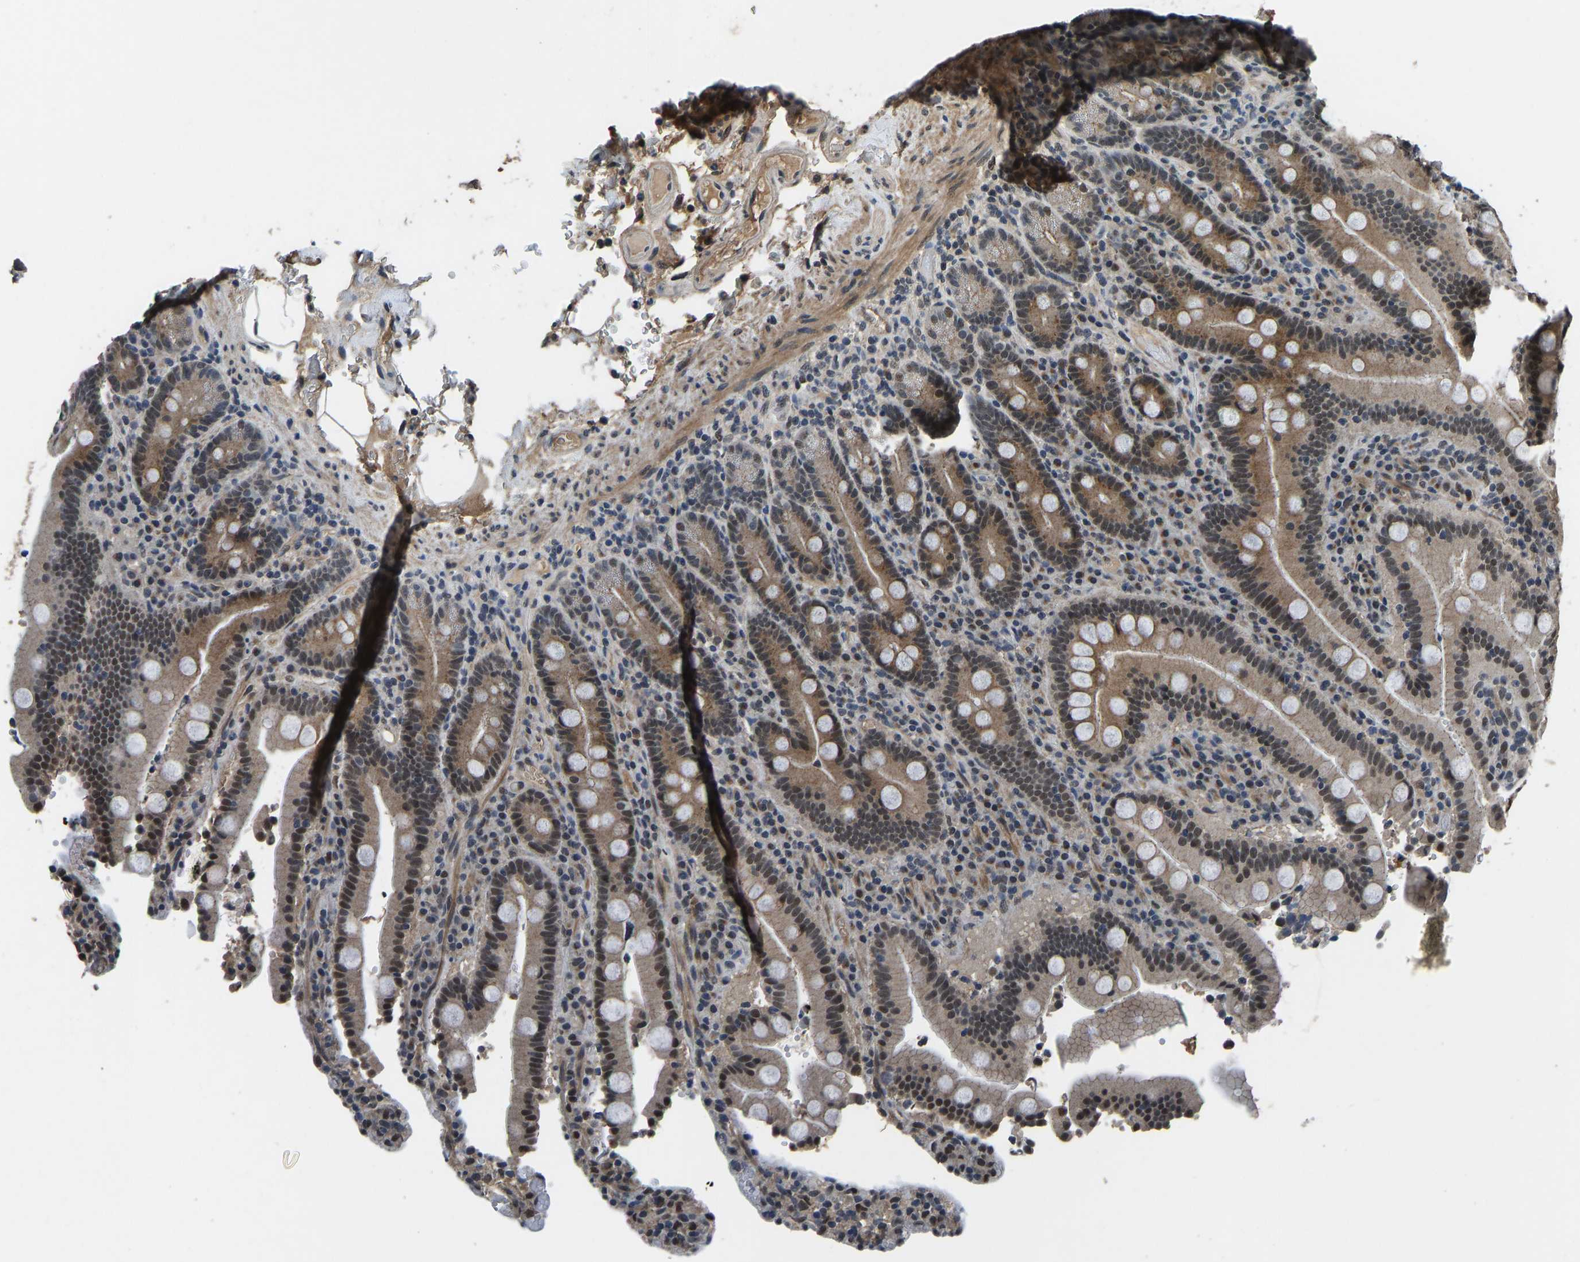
{"staining": {"intensity": "moderate", "quantity": "25%-75%", "location": "cytoplasmic/membranous,nuclear"}, "tissue": "duodenum", "cell_type": "Glandular cells", "image_type": "normal", "snomed": [{"axis": "morphology", "description": "Normal tissue, NOS"}, {"axis": "topography", "description": "Small intestine, NOS"}], "caption": "Approximately 25%-75% of glandular cells in benign duodenum demonstrate moderate cytoplasmic/membranous,nuclear protein expression as visualized by brown immunohistochemical staining.", "gene": "TOX4", "patient": {"sex": "female", "age": 71}}